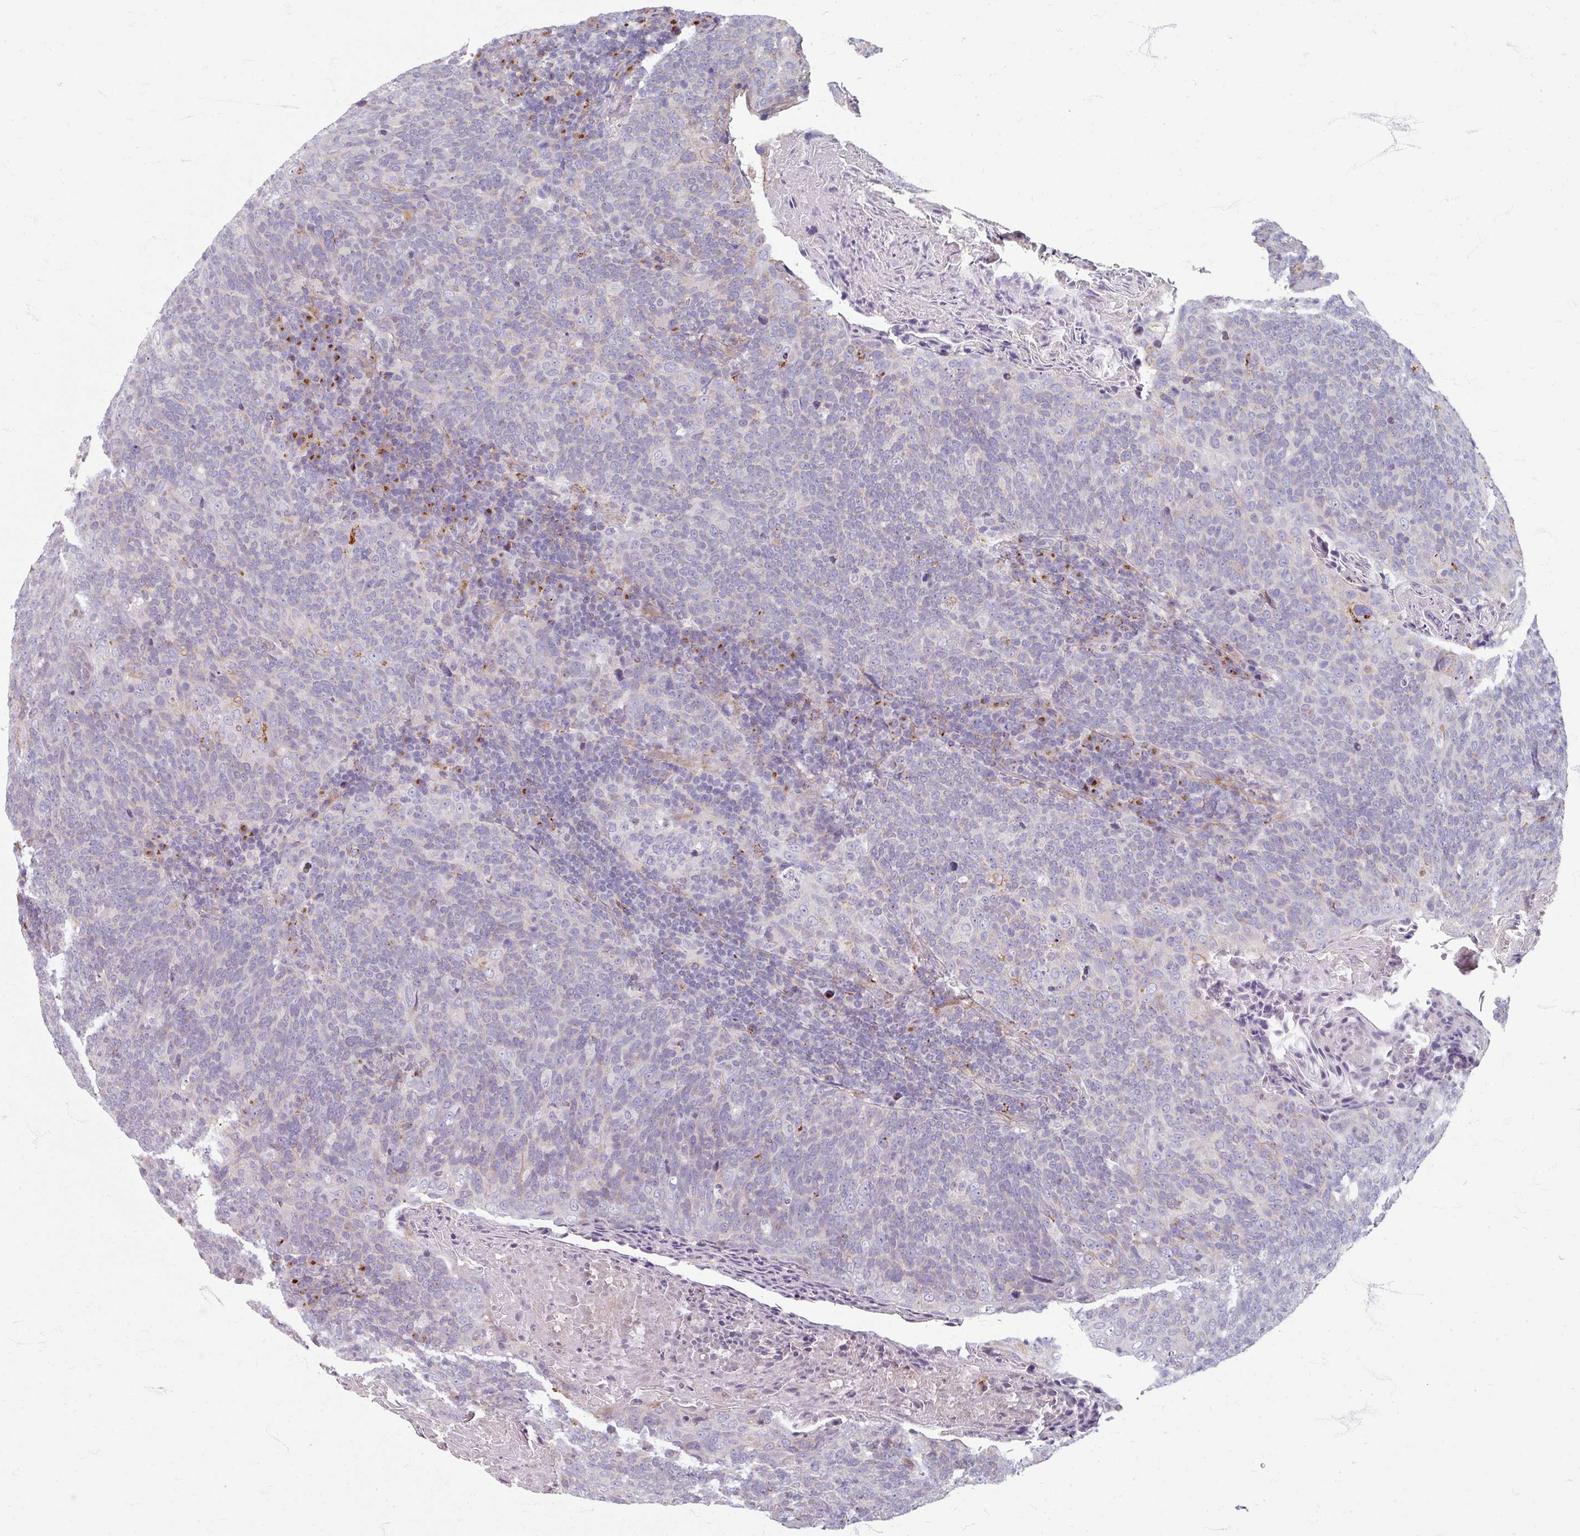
{"staining": {"intensity": "negative", "quantity": "none", "location": "none"}, "tissue": "head and neck cancer", "cell_type": "Tumor cells", "image_type": "cancer", "snomed": [{"axis": "morphology", "description": "Squamous cell carcinoma, NOS"}, {"axis": "morphology", "description": "Squamous cell carcinoma, metastatic, NOS"}, {"axis": "topography", "description": "Lymph node"}, {"axis": "topography", "description": "Head-Neck"}], "caption": "The micrograph exhibits no staining of tumor cells in squamous cell carcinoma (head and neck).", "gene": "GABARAPL1", "patient": {"sex": "male", "age": 62}}